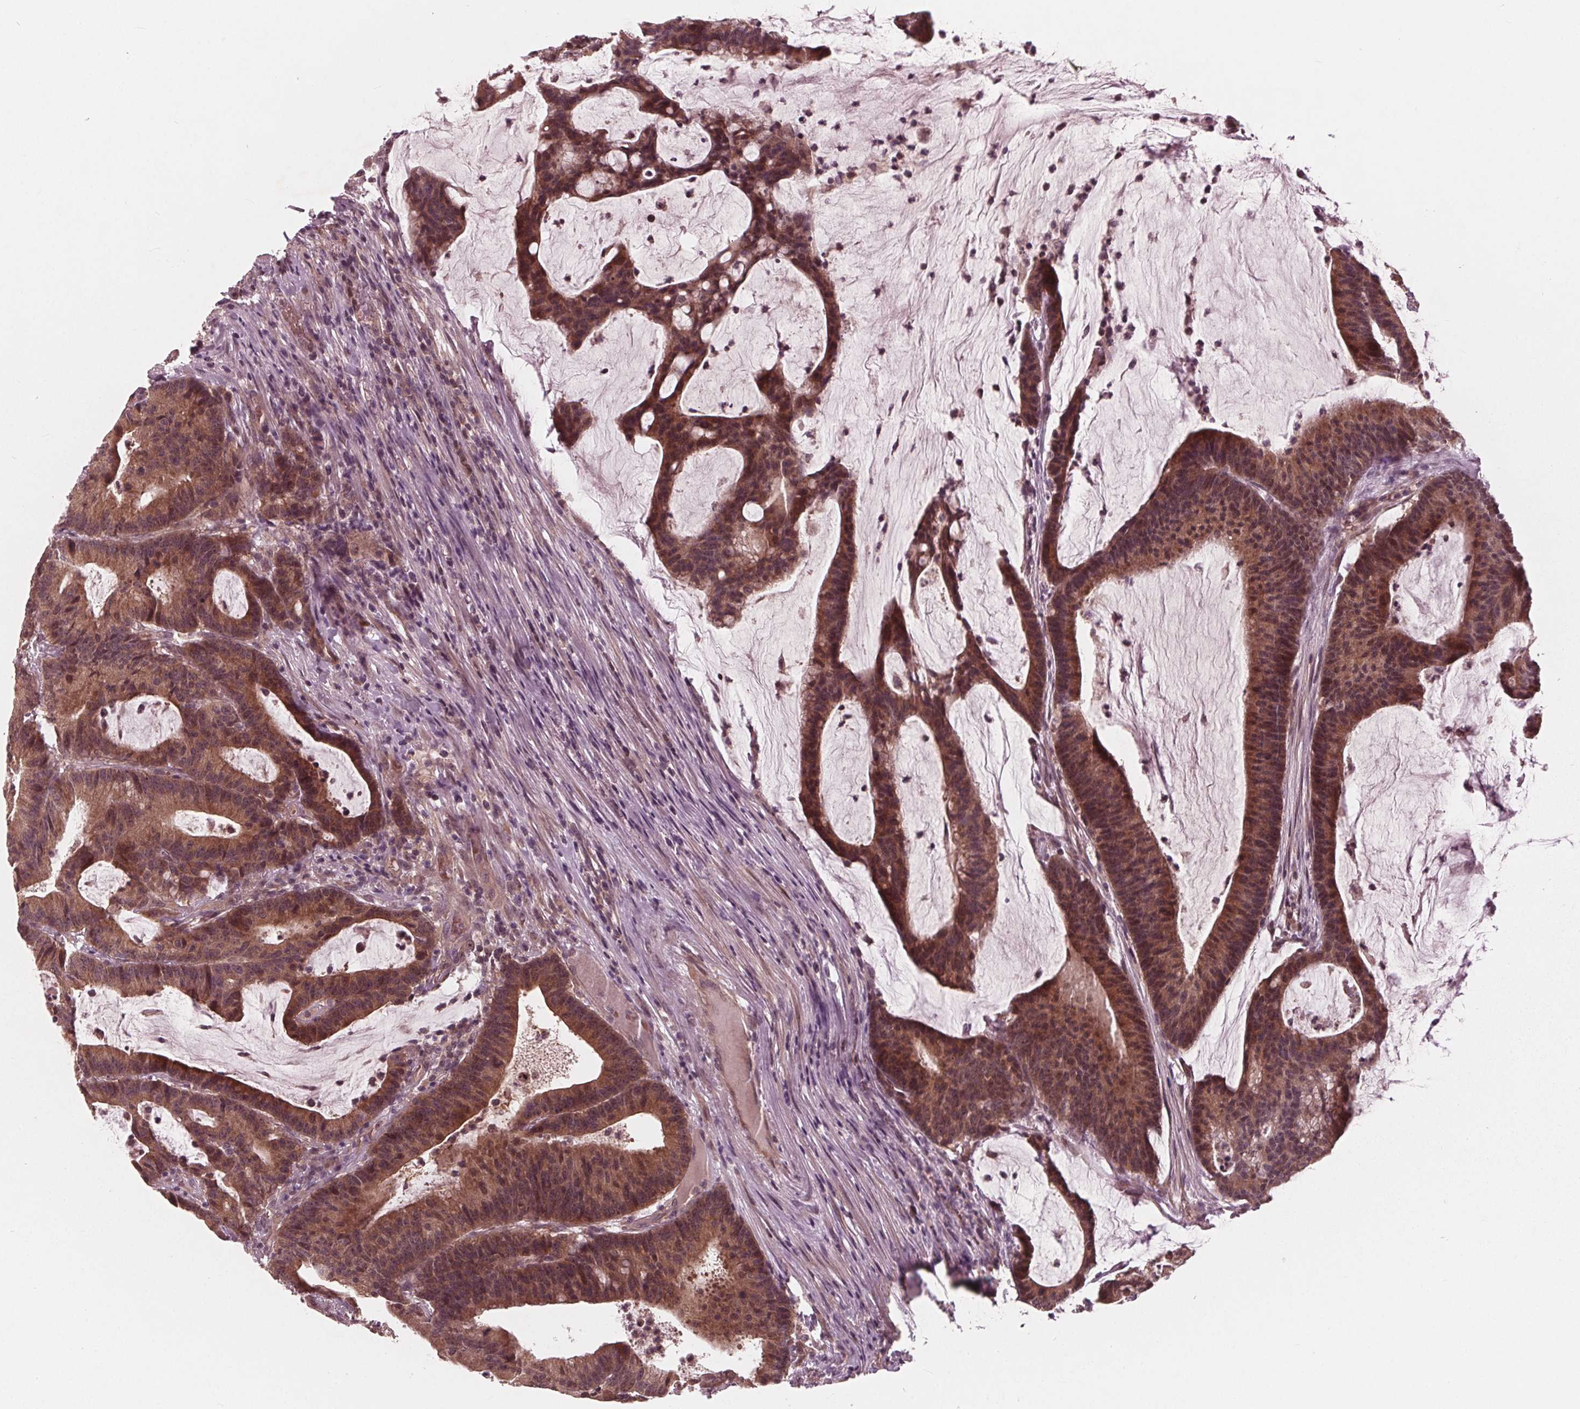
{"staining": {"intensity": "moderate", "quantity": ">75%", "location": "cytoplasmic/membranous"}, "tissue": "colorectal cancer", "cell_type": "Tumor cells", "image_type": "cancer", "snomed": [{"axis": "morphology", "description": "Adenocarcinoma, NOS"}, {"axis": "topography", "description": "Colon"}], "caption": "Protein expression analysis of human colorectal adenocarcinoma reveals moderate cytoplasmic/membranous staining in approximately >75% of tumor cells.", "gene": "UBALD1", "patient": {"sex": "female", "age": 78}}